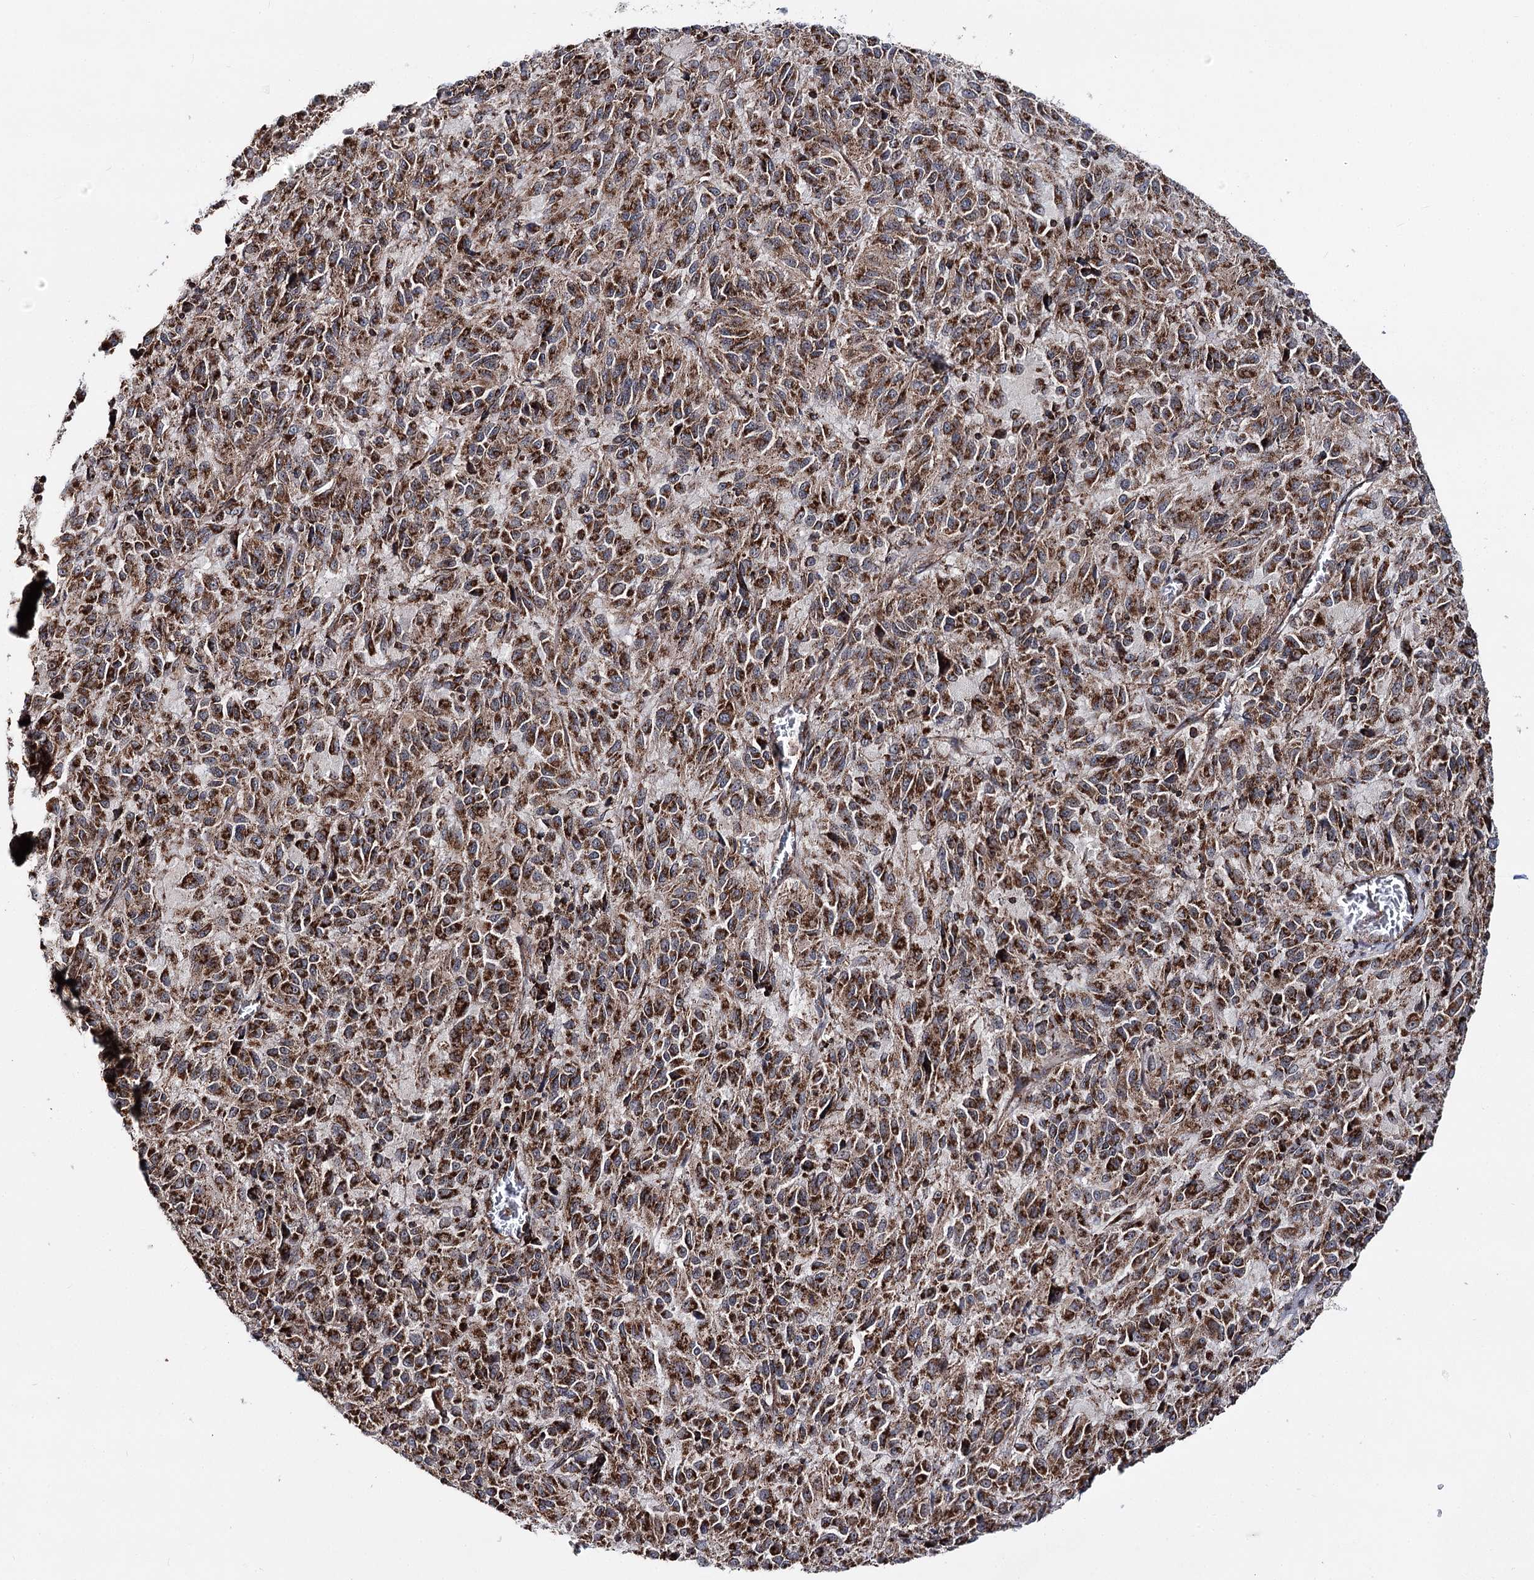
{"staining": {"intensity": "strong", "quantity": ">75%", "location": "cytoplasmic/membranous"}, "tissue": "melanoma", "cell_type": "Tumor cells", "image_type": "cancer", "snomed": [{"axis": "morphology", "description": "Malignant melanoma, Metastatic site"}, {"axis": "topography", "description": "Lung"}], "caption": "The micrograph displays immunohistochemical staining of melanoma. There is strong cytoplasmic/membranous staining is seen in approximately >75% of tumor cells. Nuclei are stained in blue.", "gene": "FGFR1OP2", "patient": {"sex": "male", "age": 64}}